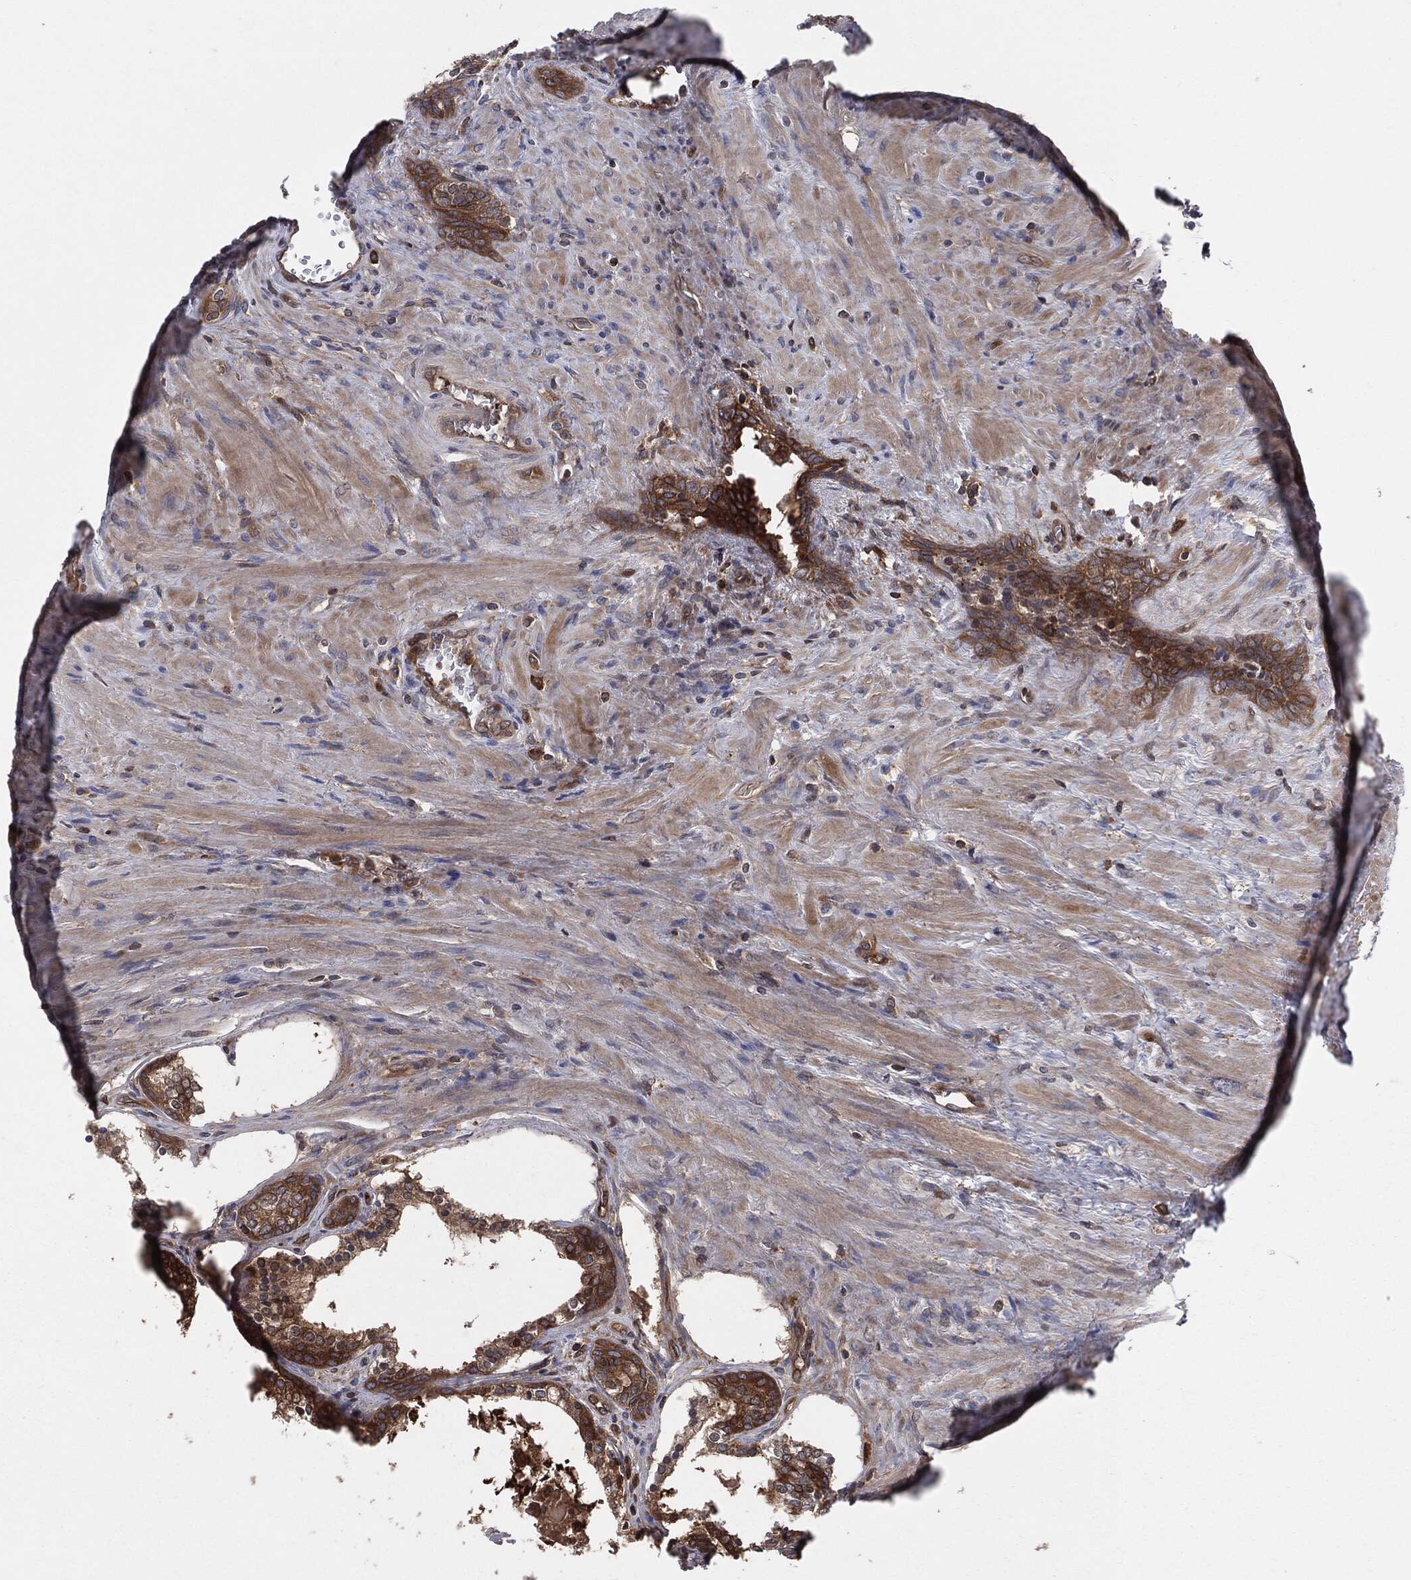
{"staining": {"intensity": "strong", "quantity": ">75%", "location": "cytoplasmic/membranous"}, "tissue": "prostate cancer", "cell_type": "Tumor cells", "image_type": "cancer", "snomed": [{"axis": "morphology", "description": "Adenocarcinoma, NOS"}, {"axis": "morphology", "description": "Adenocarcinoma, High grade"}, {"axis": "topography", "description": "Prostate"}], "caption": "Protein staining of adenocarcinoma (high-grade) (prostate) tissue reveals strong cytoplasmic/membranous expression in about >75% of tumor cells.", "gene": "XPNPEP1", "patient": {"sex": "male", "age": 61}}